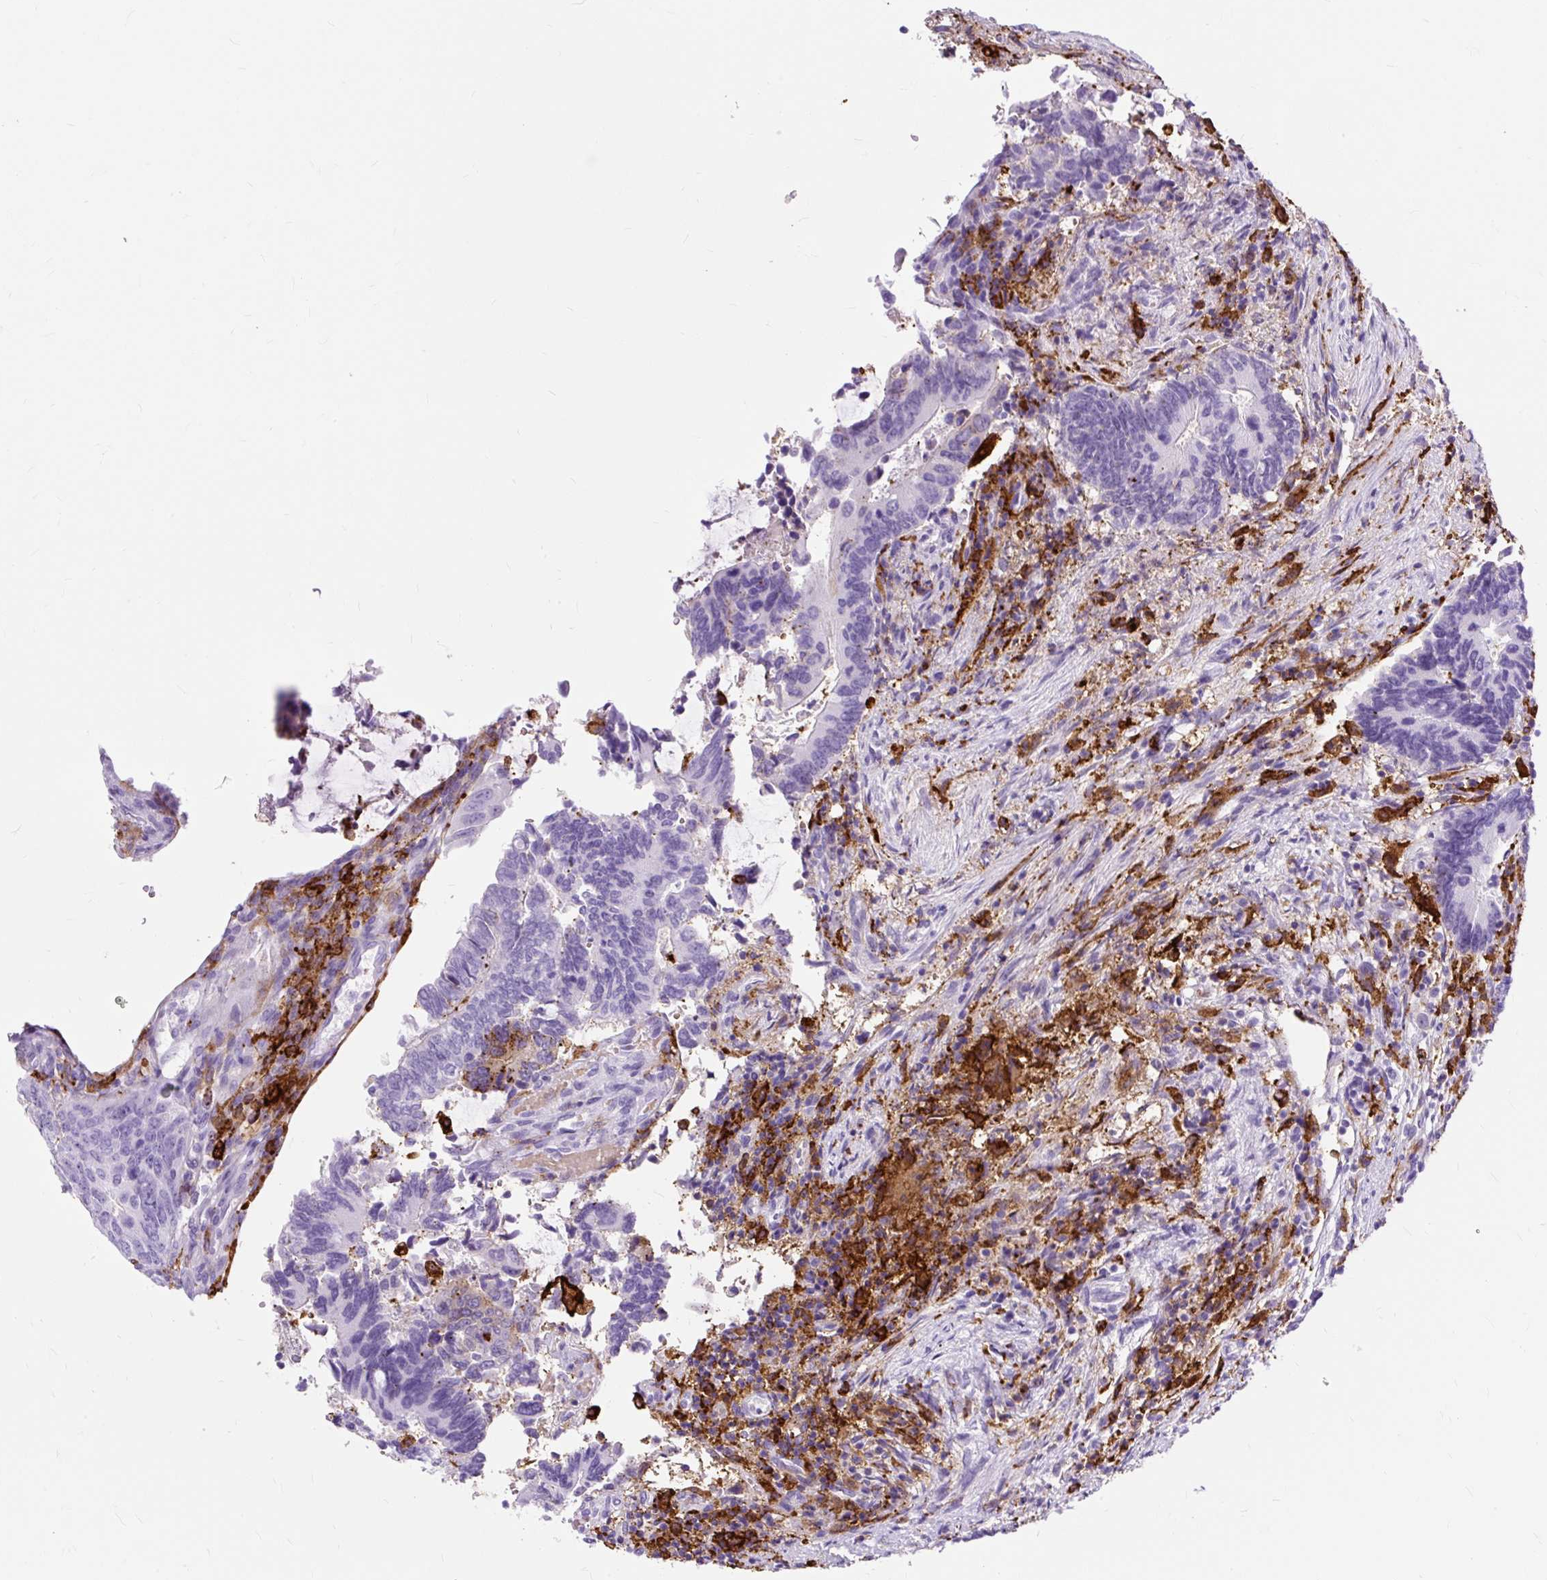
{"staining": {"intensity": "moderate", "quantity": "<25%", "location": "cytoplasmic/membranous"}, "tissue": "colorectal cancer", "cell_type": "Tumor cells", "image_type": "cancer", "snomed": [{"axis": "morphology", "description": "Adenocarcinoma, NOS"}, {"axis": "topography", "description": "Colon"}], "caption": "Protein analysis of colorectal cancer tissue shows moderate cytoplasmic/membranous positivity in about <25% of tumor cells. Ihc stains the protein in brown and the nuclei are stained blue.", "gene": "HLA-DRA", "patient": {"sex": "male", "age": 87}}